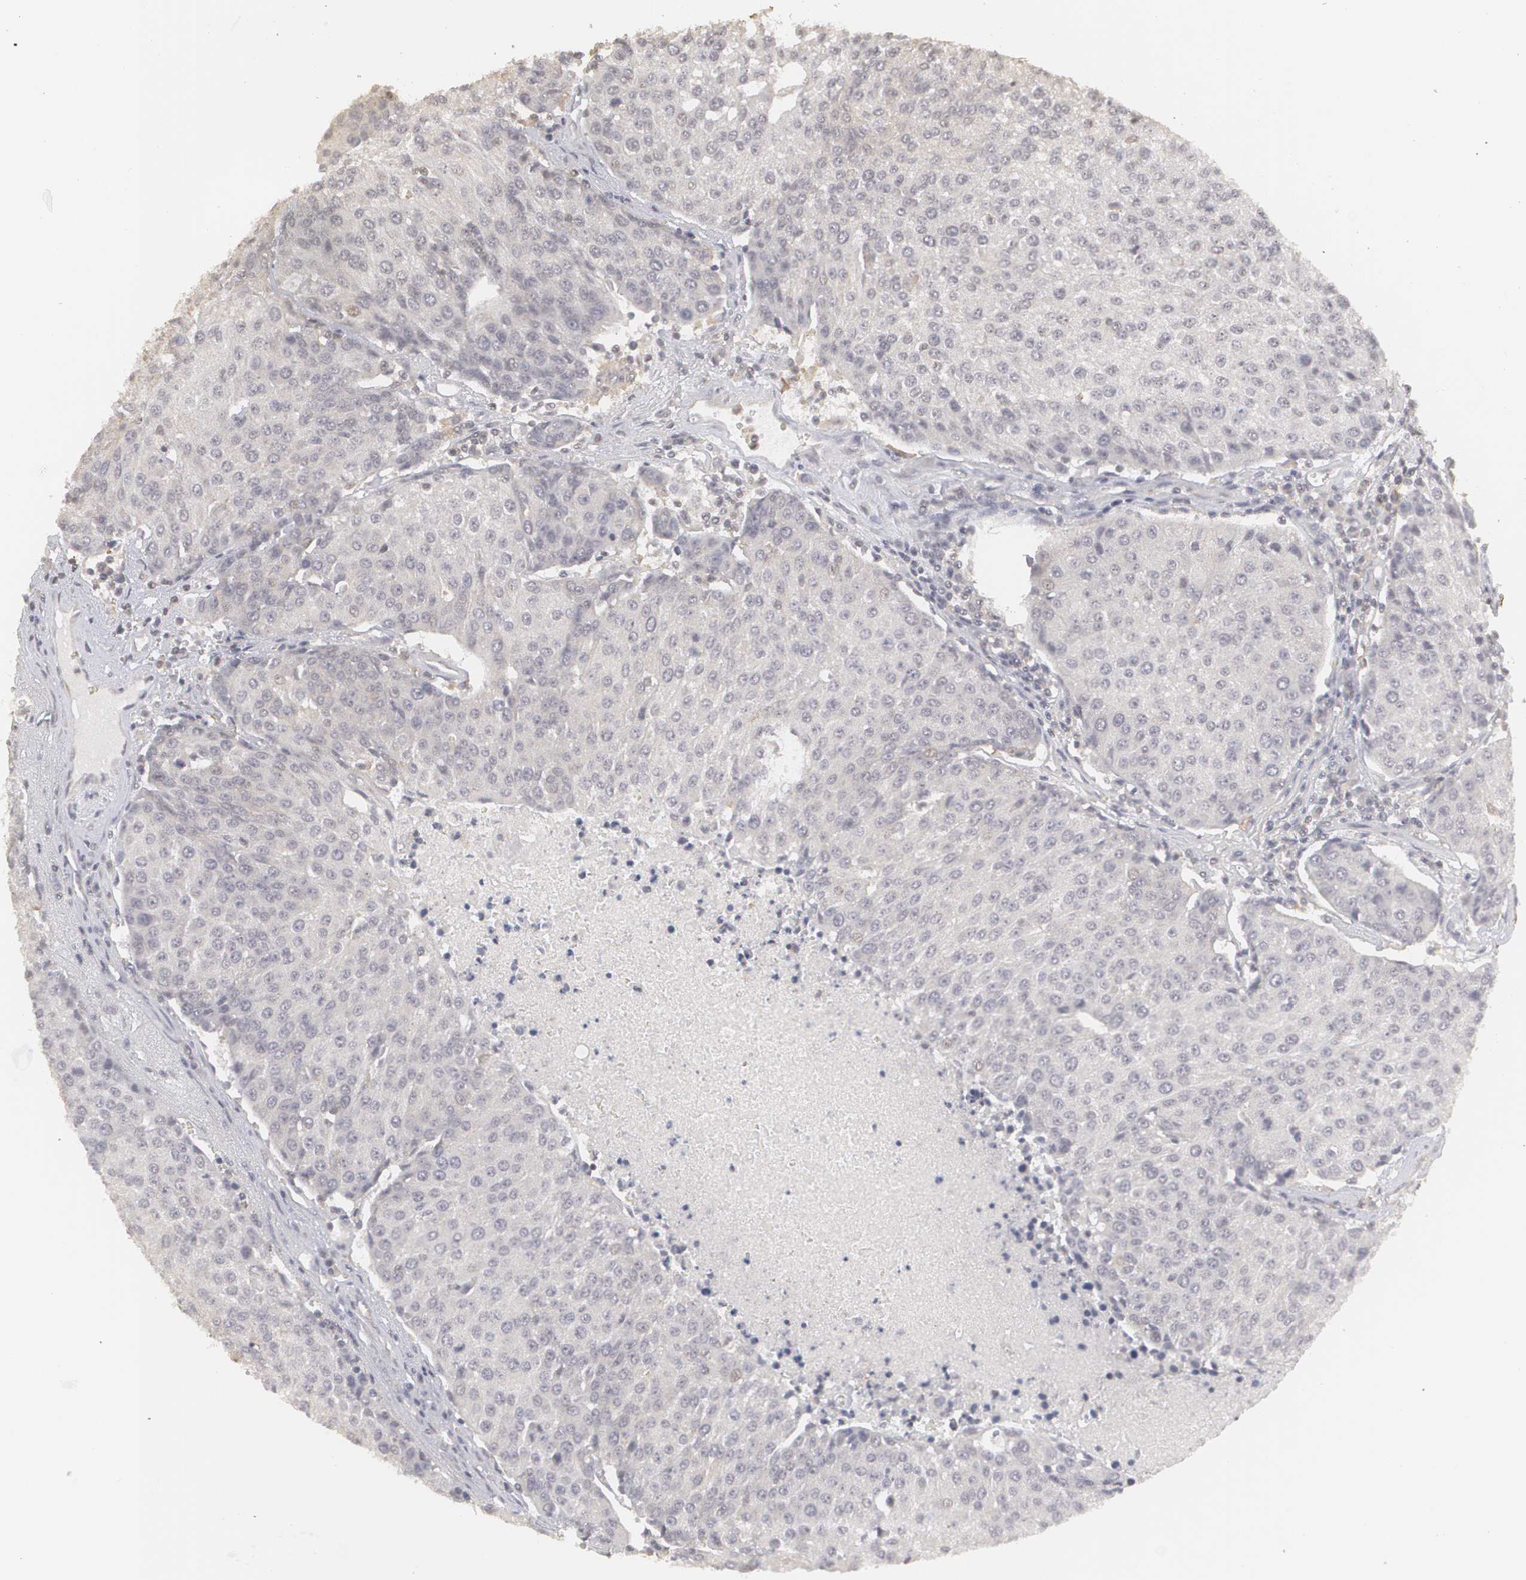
{"staining": {"intensity": "negative", "quantity": "none", "location": "none"}, "tissue": "urothelial cancer", "cell_type": "Tumor cells", "image_type": "cancer", "snomed": [{"axis": "morphology", "description": "Urothelial carcinoma, High grade"}, {"axis": "topography", "description": "Urinary bladder"}], "caption": "Immunohistochemical staining of high-grade urothelial carcinoma exhibits no significant positivity in tumor cells. The staining was performed using DAB (3,3'-diaminobenzidine) to visualize the protein expression in brown, while the nuclei were stained in blue with hematoxylin (Magnification: 20x).", "gene": "CLDN2", "patient": {"sex": "female", "age": 85}}